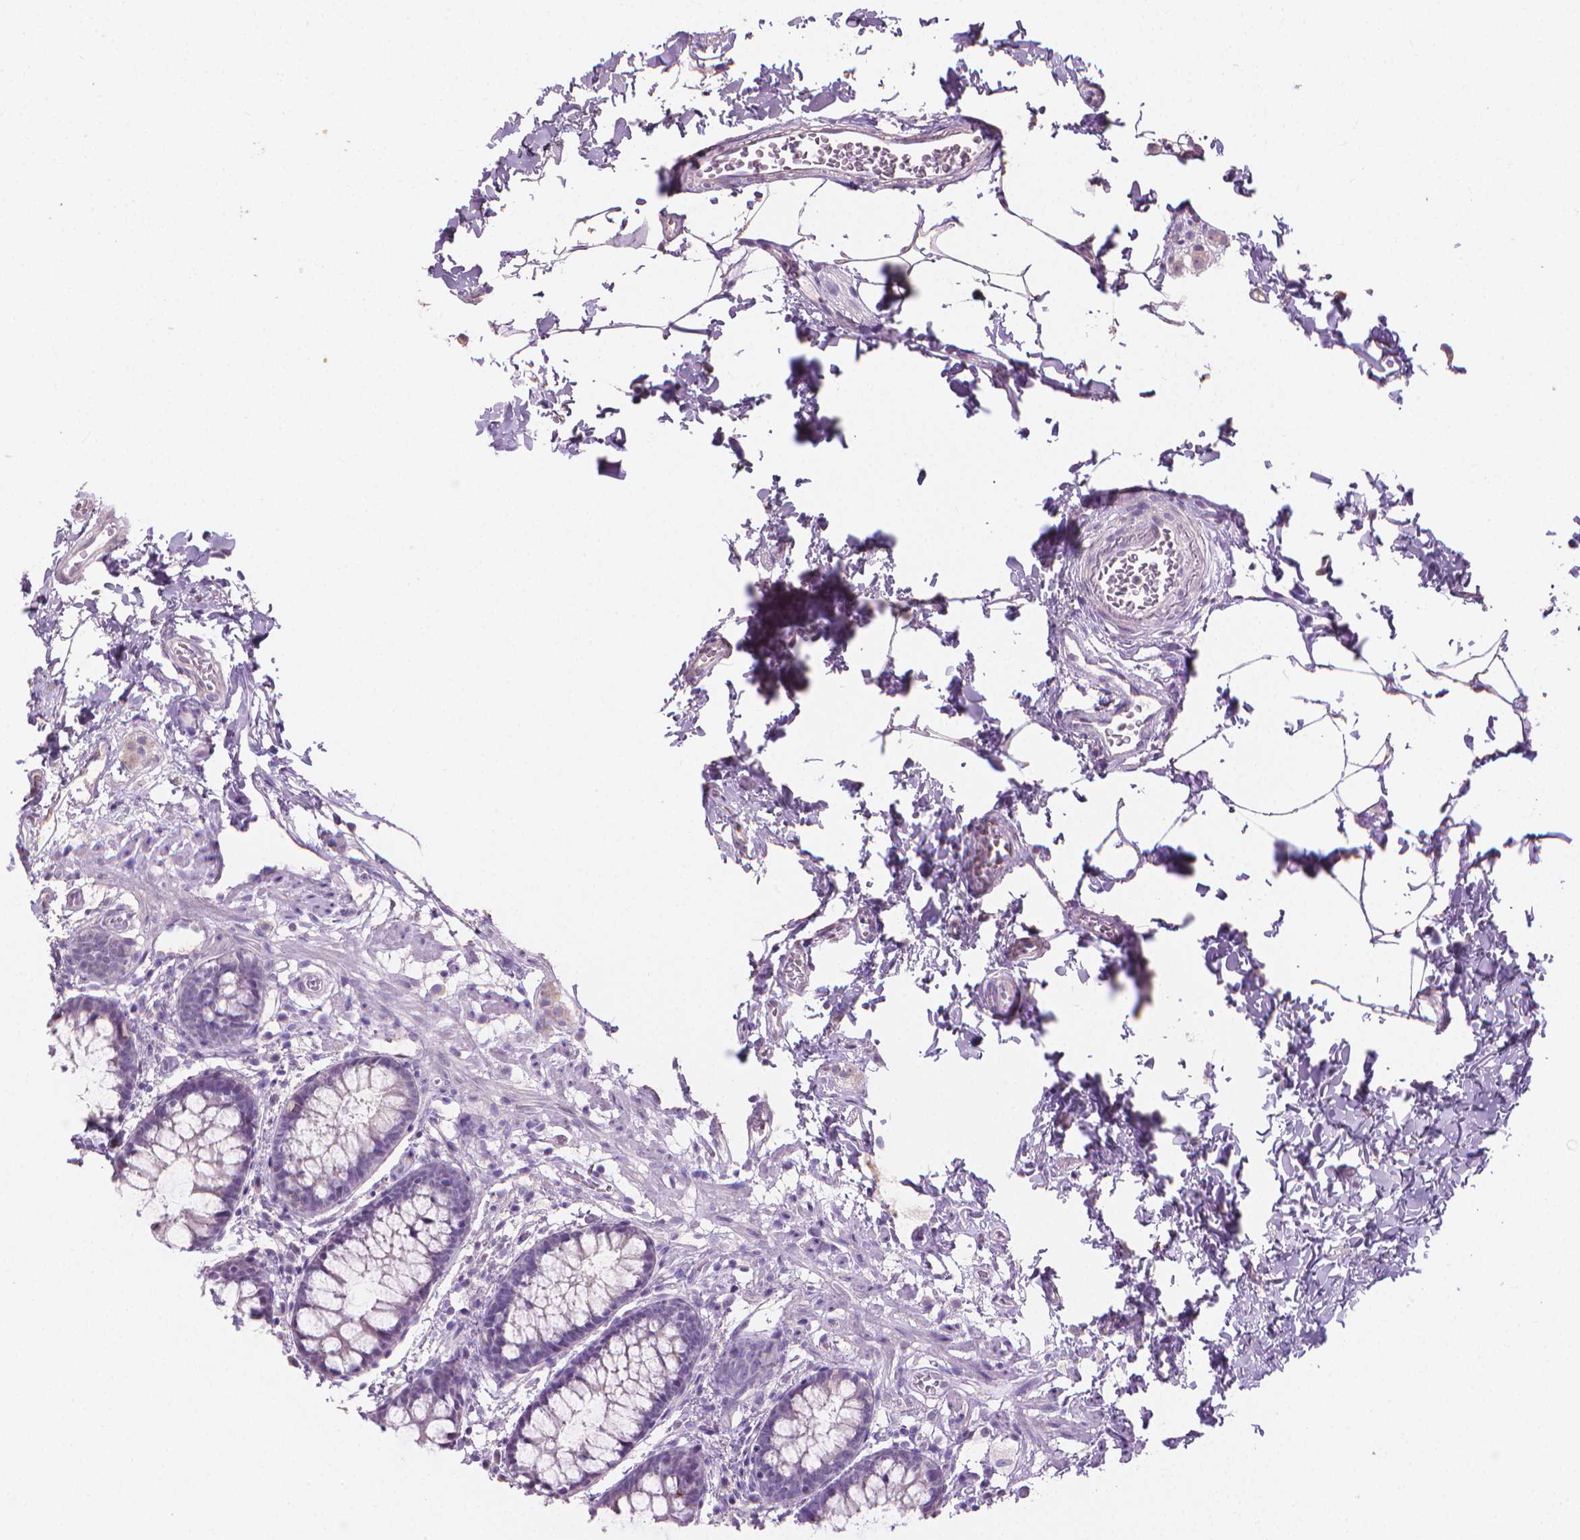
{"staining": {"intensity": "negative", "quantity": "none", "location": "none"}, "tissue": "rectum", "cell_type": "Glandular cells", "image_type": "normal", "snomed": [{"axis": "morphology", "description": "Normal tissue, NOS"}, {"axis": "topography", "description": "Rectum"}], "caption": "Glandular cells are negative for protein expression in benign human rectum.", "gene": "CABCOCO1", "patient": {"sex": "female", "age": 62}}